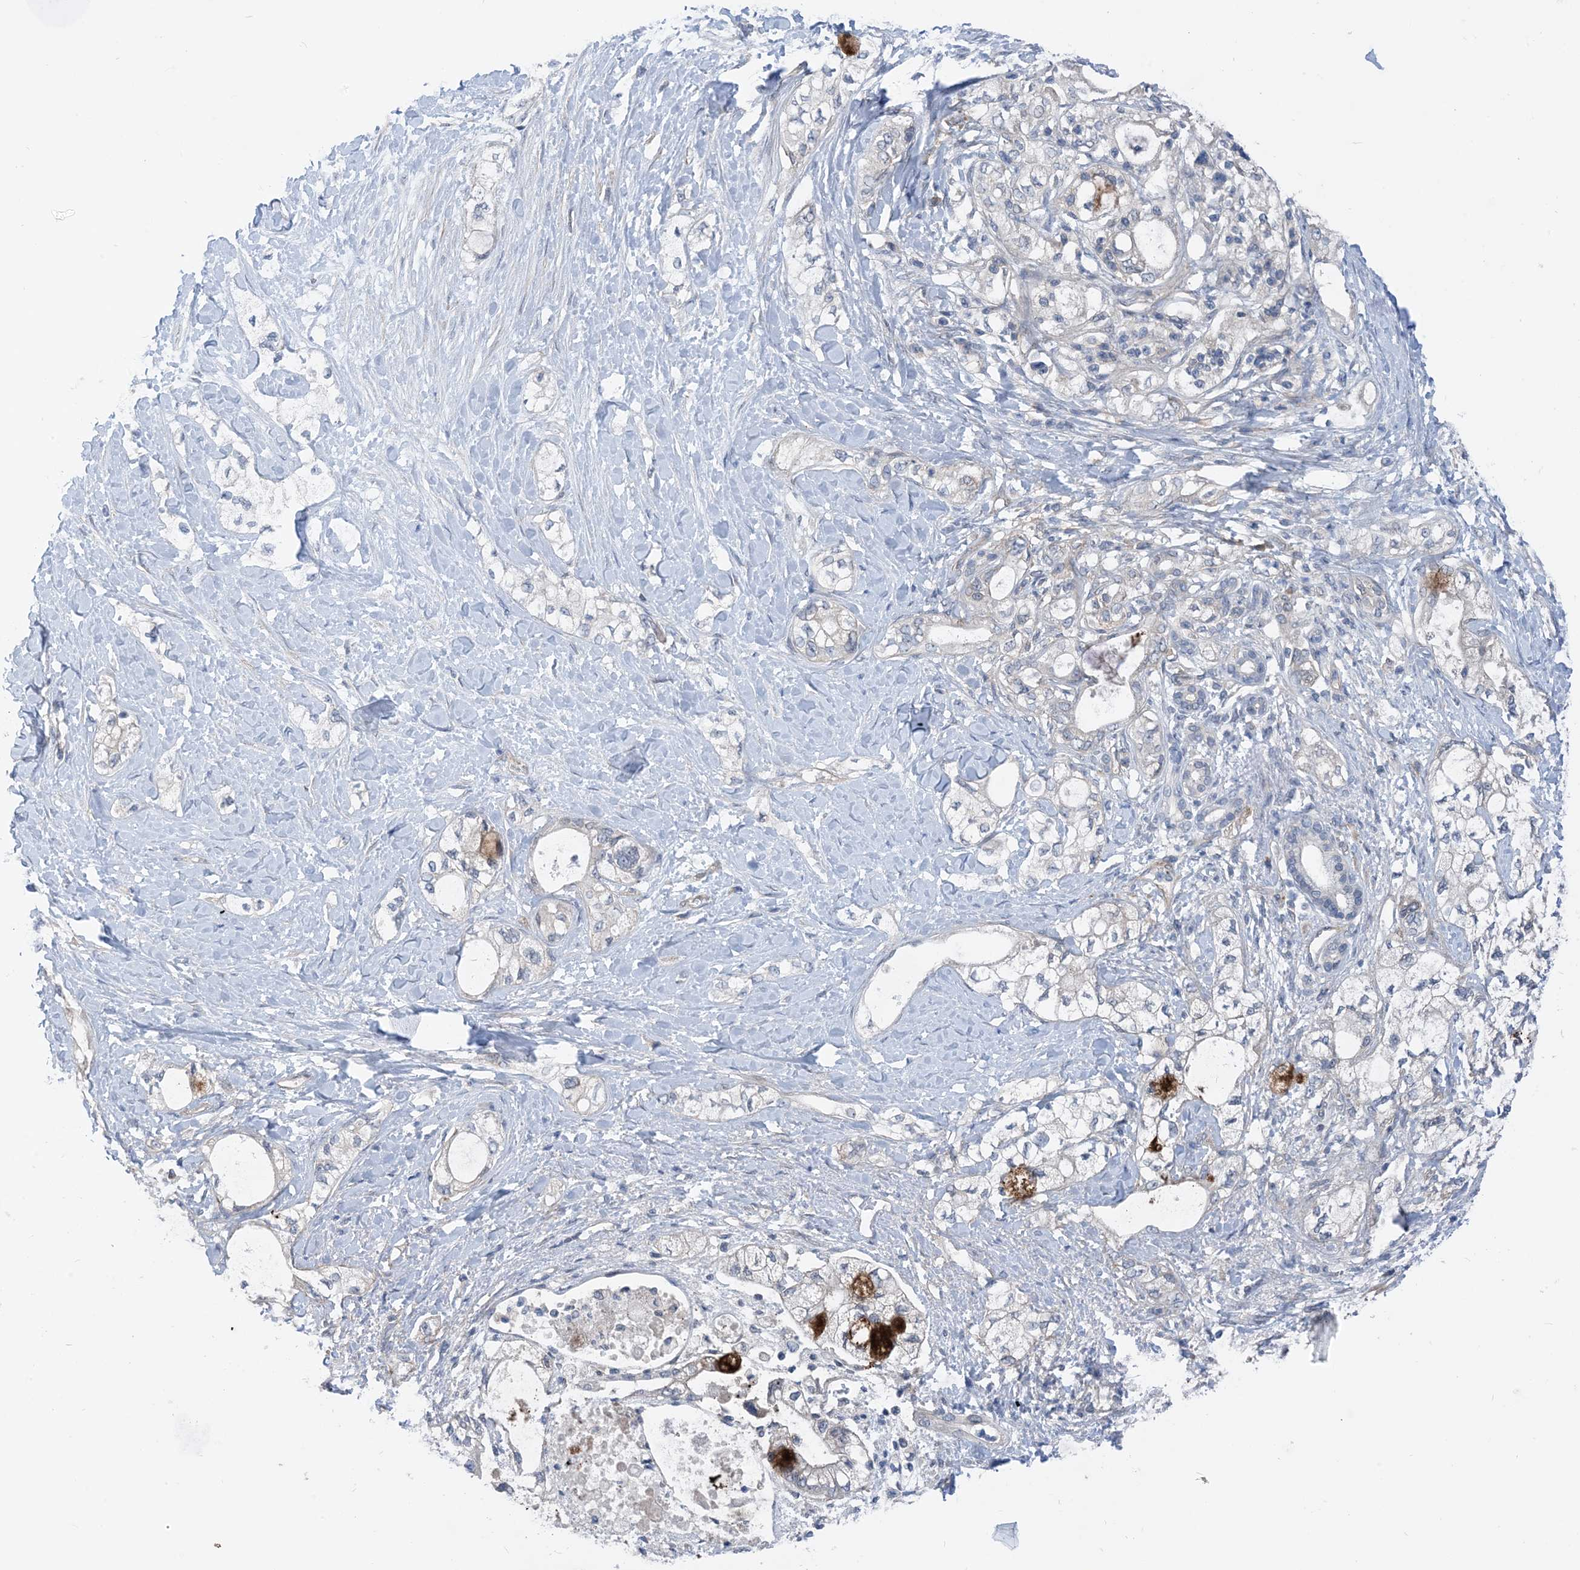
{"staining": {"intensity": "moderate", "quantity": "<25%", "location": "cytoplasmic/membranous"}, "tissue": "pancreatic cancer", "cell_type": "Tumor cells", "image_type": "cancer", "snomed": [{"axis": "morphology", "description": "Adenocarcinoma, NOS"}, {"axis": "topography", "description": "Pancreas"}], "caption": "Immunohistochemical staining of human pancreatic adenocarcinoma displays low levels of moderate cytoplasmic/membranous positivity in about <25% of tumor cells. (IHC, brightfield microscopy, high magnification).", "gene": "PLEKHA3", "patient": {"sex": "male", "age": 70}}